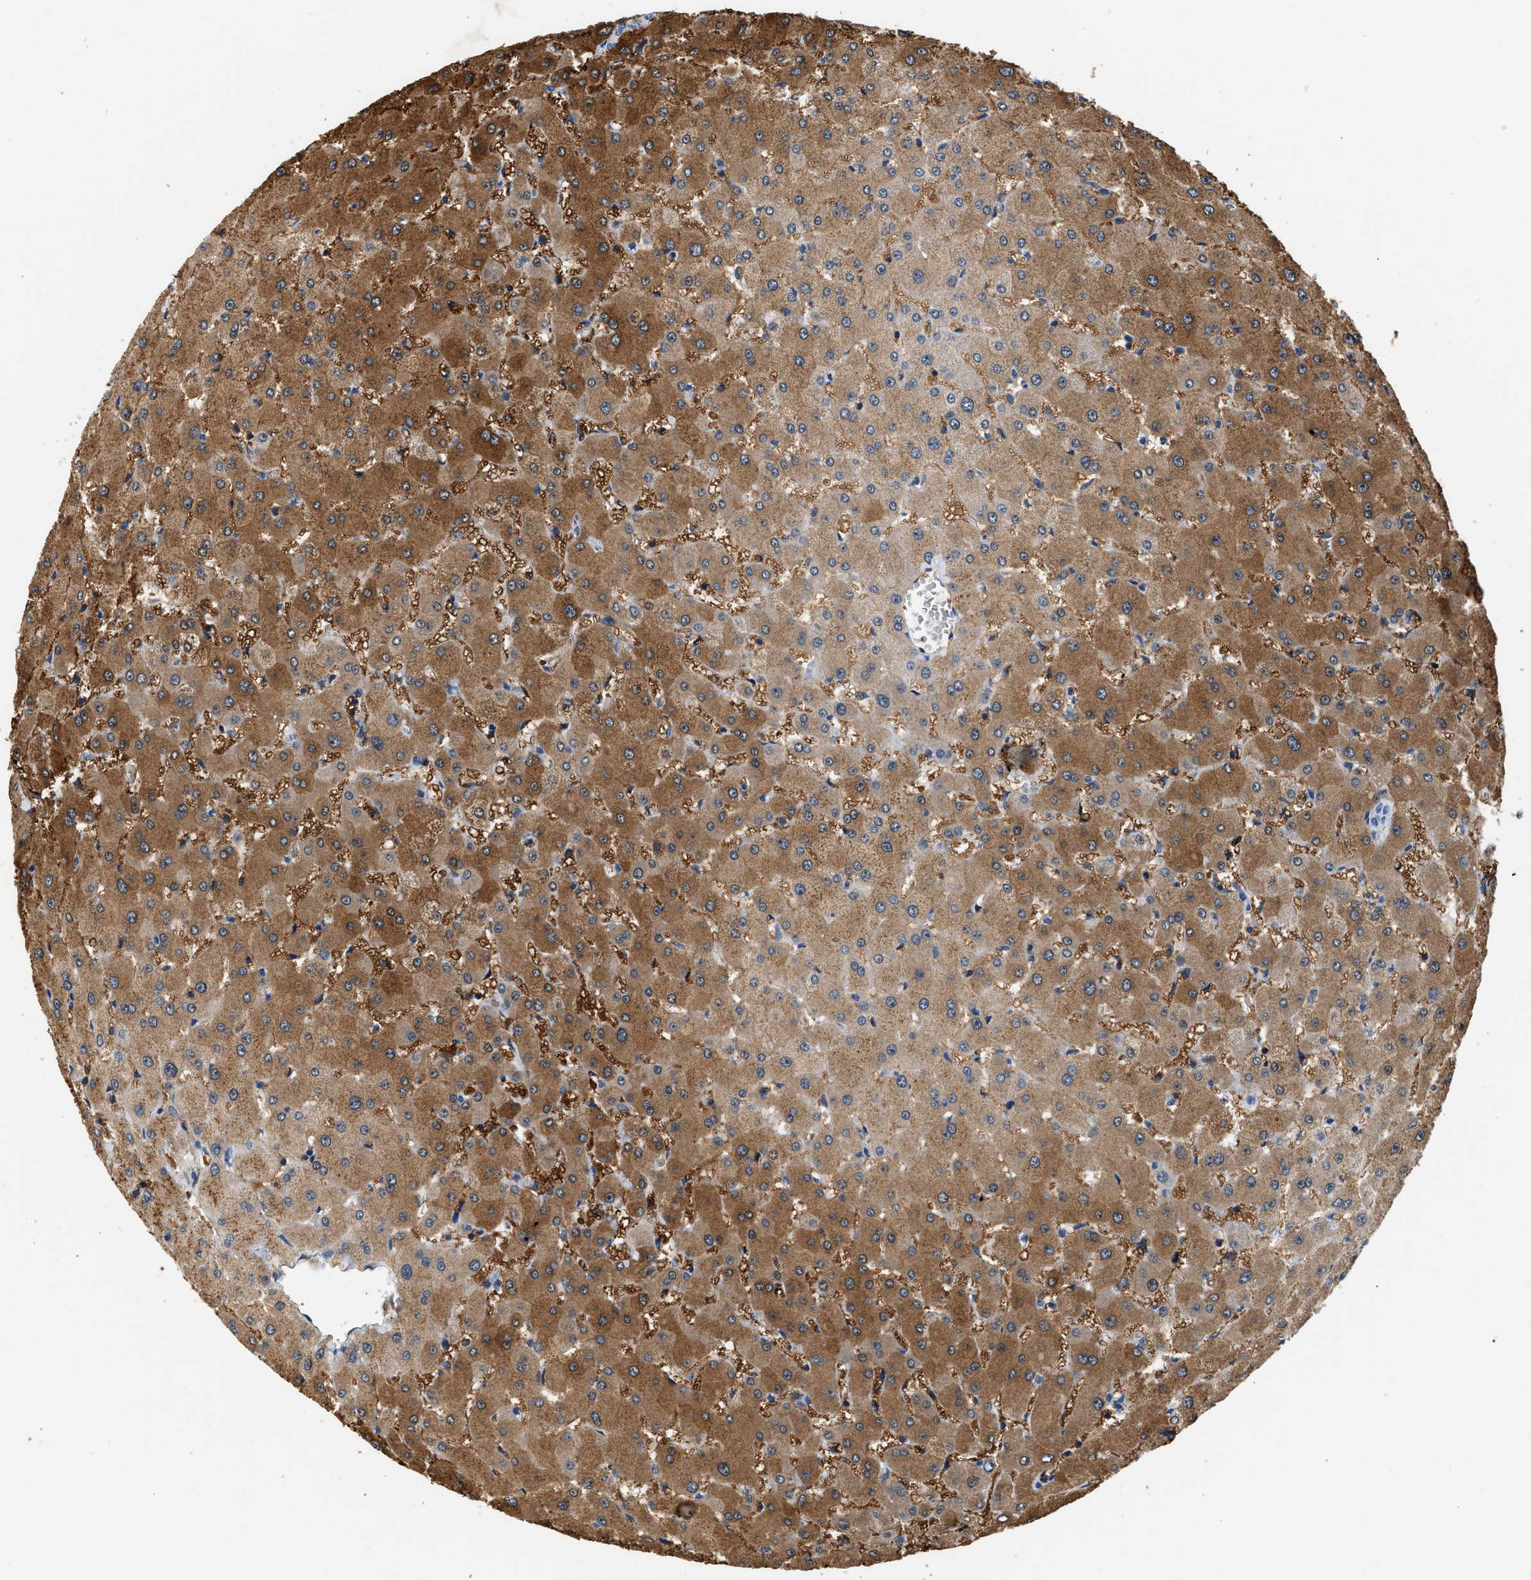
{"staining": {"intensity": "negative", "quantity": "none", "location": "none"}, "tissue": "liver", "cell_type": "Cholangiocytes", "image_type": "normal", "snomed": [{"axis": "morphology", "description": "Normal tissue, NOS"}, {"axis": "topography", "description": "Liver"}], "caption": "A high-resolution image shows immunohistochemistry (IHC) staining of normal liver, which exhibits no significant expression in cholangiocytes.", "gene": "SLC35E1", "patient": {"sex": "female", "age": 63}}